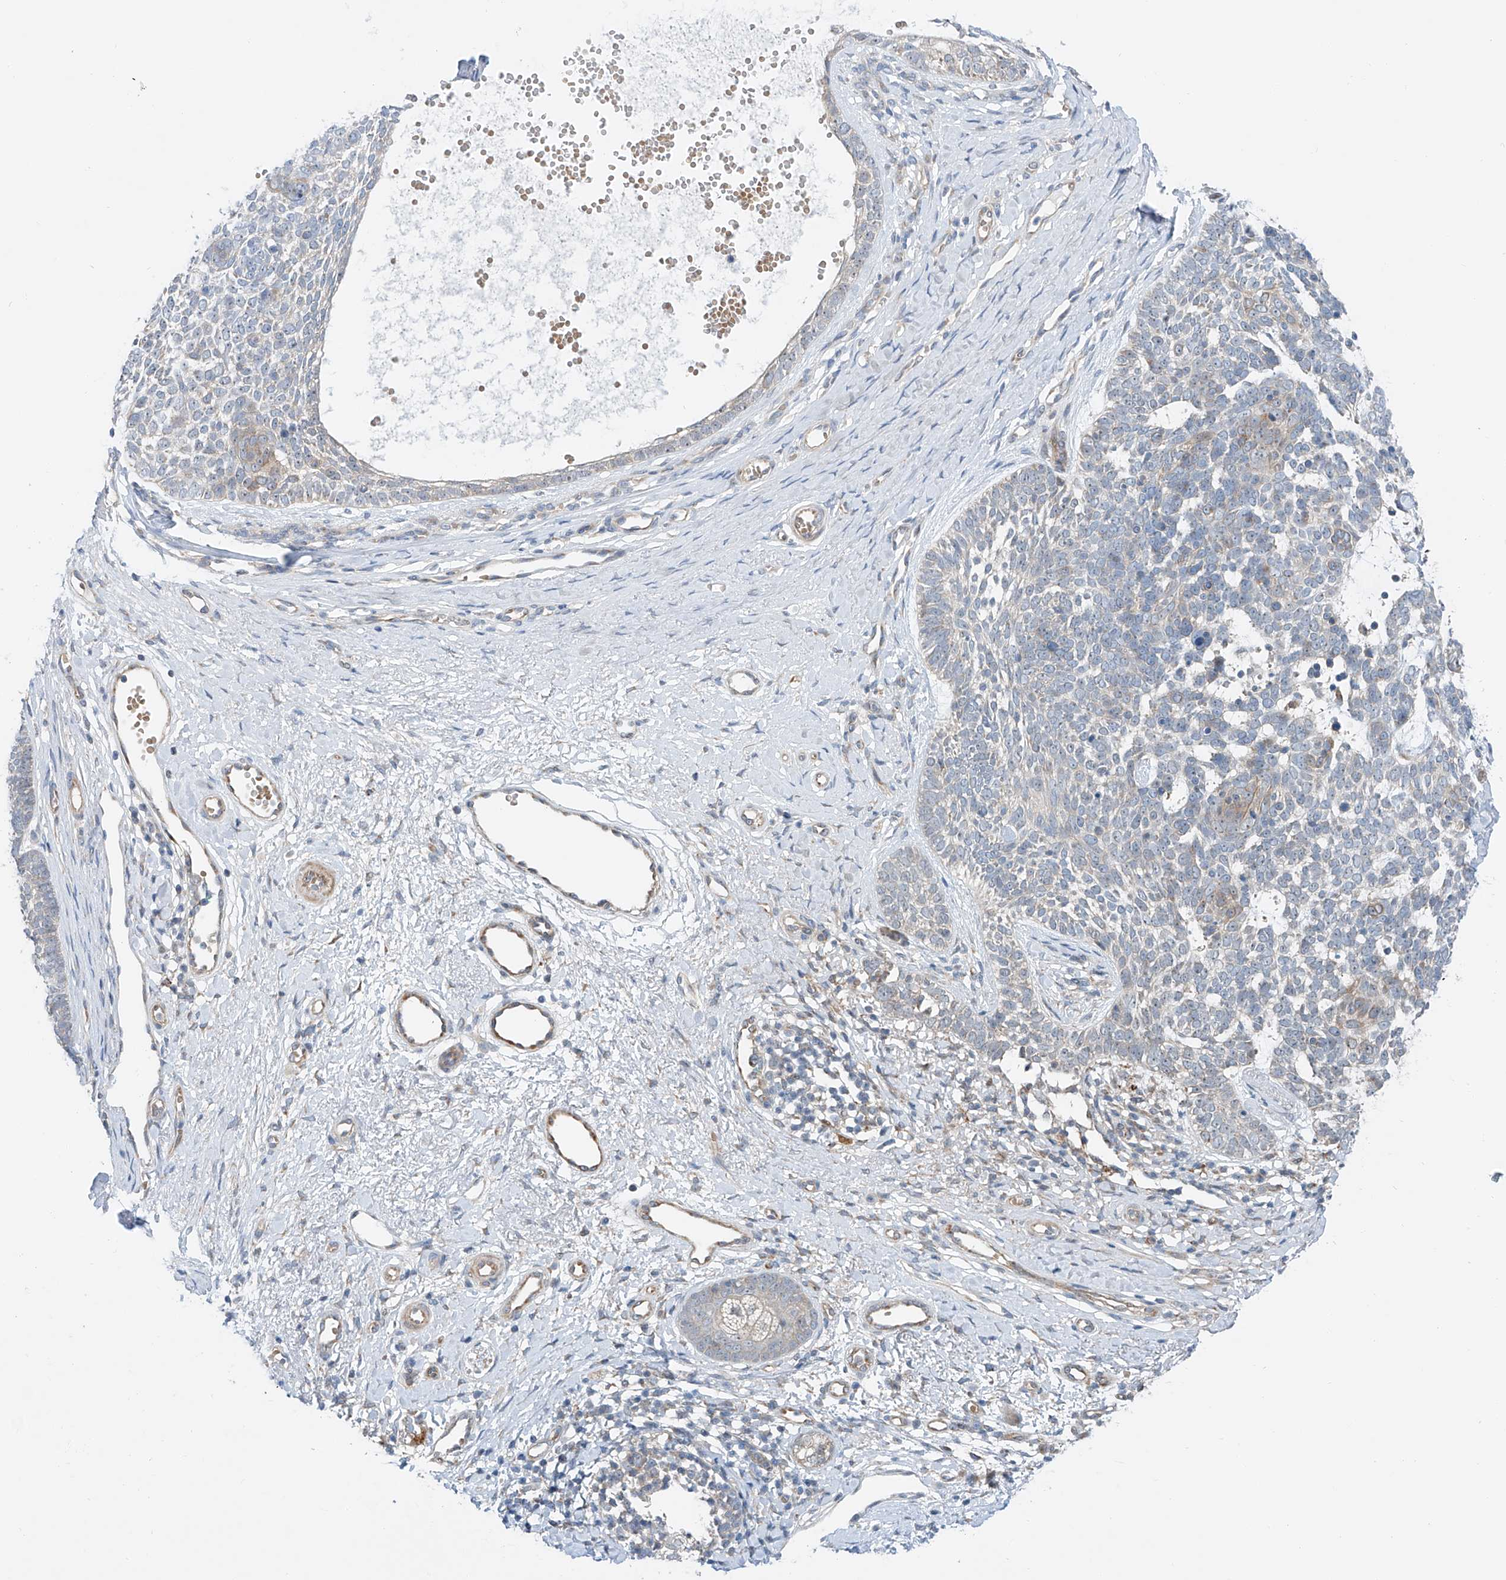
{"staining": {"intensity": "weak", "quantity": "<25%", "location": "cytoplasmic/membranous"}, "tissue": "skin cancer", "cell_type": "Tumor cells", "image_type": "cancer", "snomed": [{"axis": "morphology", "description": "Basal cell carcinoma"}, {"axis": "topography", "description": "Skin"}], "caption": "Immunohistochemical staining of skin cancer (basal cell carcinoma) reveals no significant staining in tumor cells. (DAB immunohistochemistry (IHC) with hematoxylin counter stain).", "gene": "CLDND1", "patient": {"sex": "female", "age": 81}}